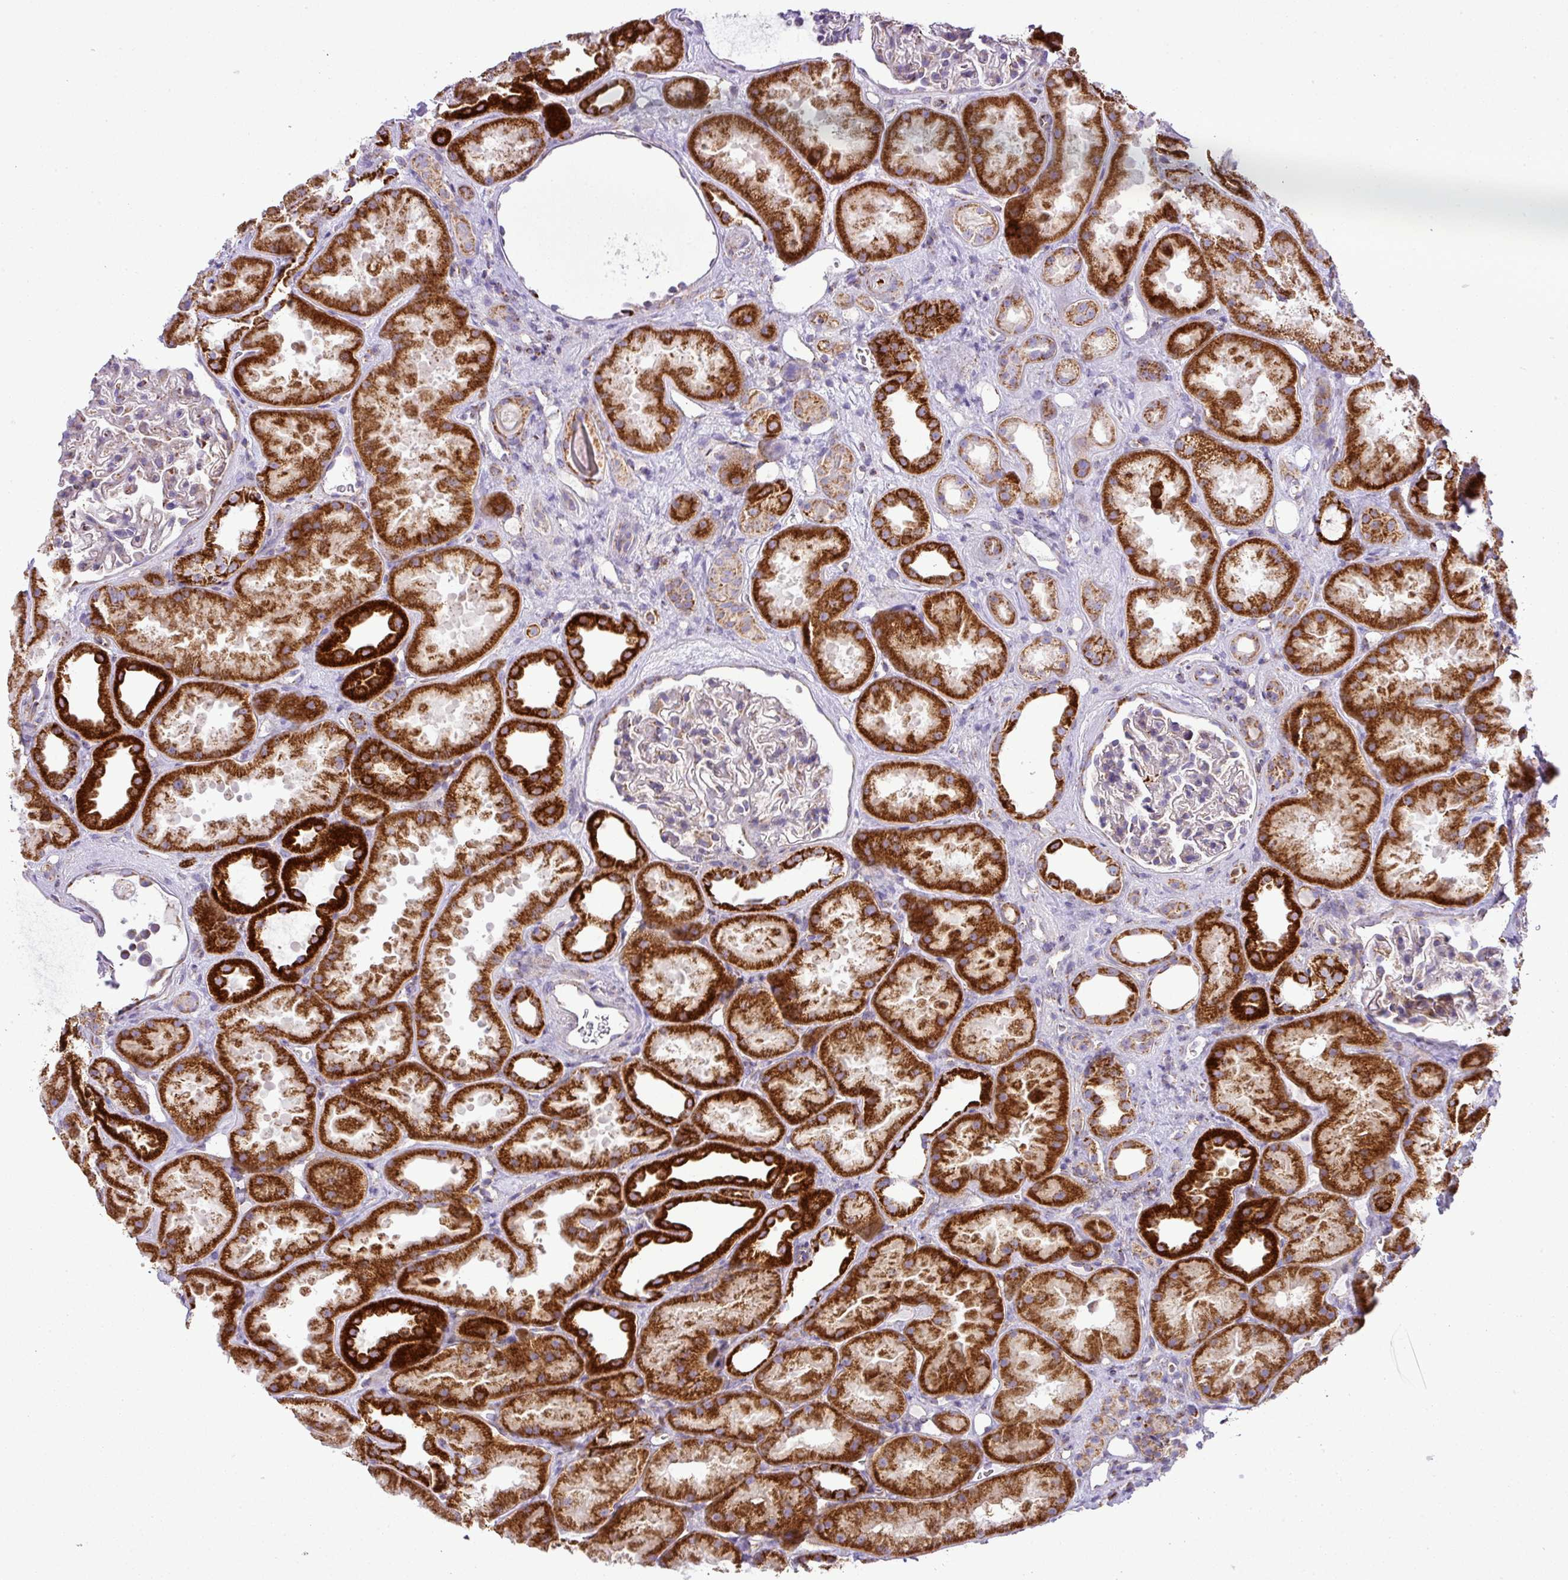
{"staining": {"intensity": "negative", "quantity": "none", "location": "none"}, "tissue": "kidney", "cell_type": "Cells in glomeruli", "image_type": "normal", "snomed": [{"axis": "morphology", "description": "Normal tissue, NOS"}, {"axis": "topography", "description": "Kidney"}], "caption": "DAB immunohistochemical staining of normal kidney shows no significant expression in cells in glomeruli.", "gene": "ZNF81", "patient": {"sex": "male", "age": 61}}